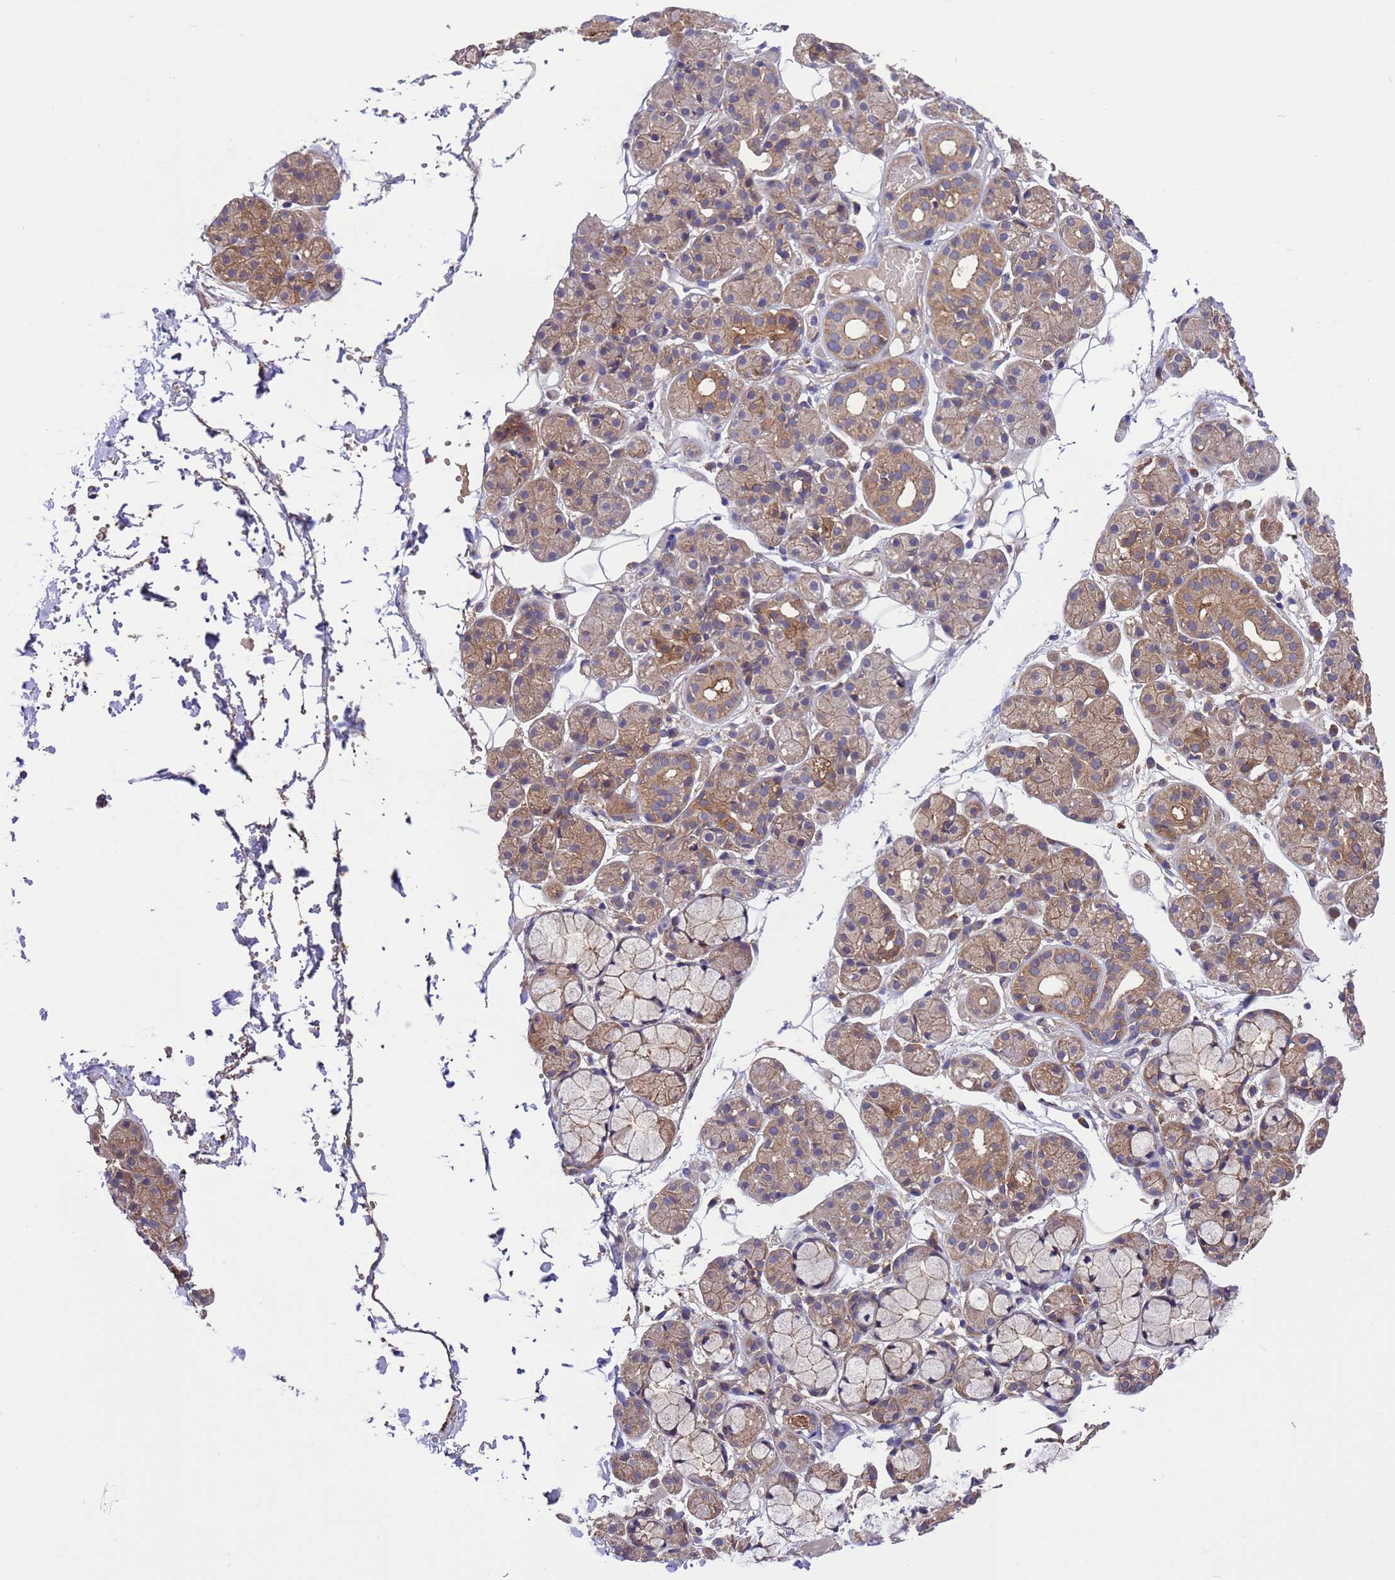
{"staining": {"intensity": "moderate", "quantity": "25%-75%", "location": "cytoplasmic/membranous"}, "tissue": "salivary gland", "cell_type": "Glandular cells", "image_type": "normal", "snomed": [{"axis": "morphology", "description": "Normal tissue, NOS"}, {"axis": "topography", "description": "Salivary gland"}], "caption": "A brown stain highlights moderate cytoplasmic/membranous staining of a protein in glandular cells of benign human salivary gland. (IHC, brightfield microscopy, high magnification).", "gene": "ARHGAP12", "patient": {"sex": "male", "age": 63}}